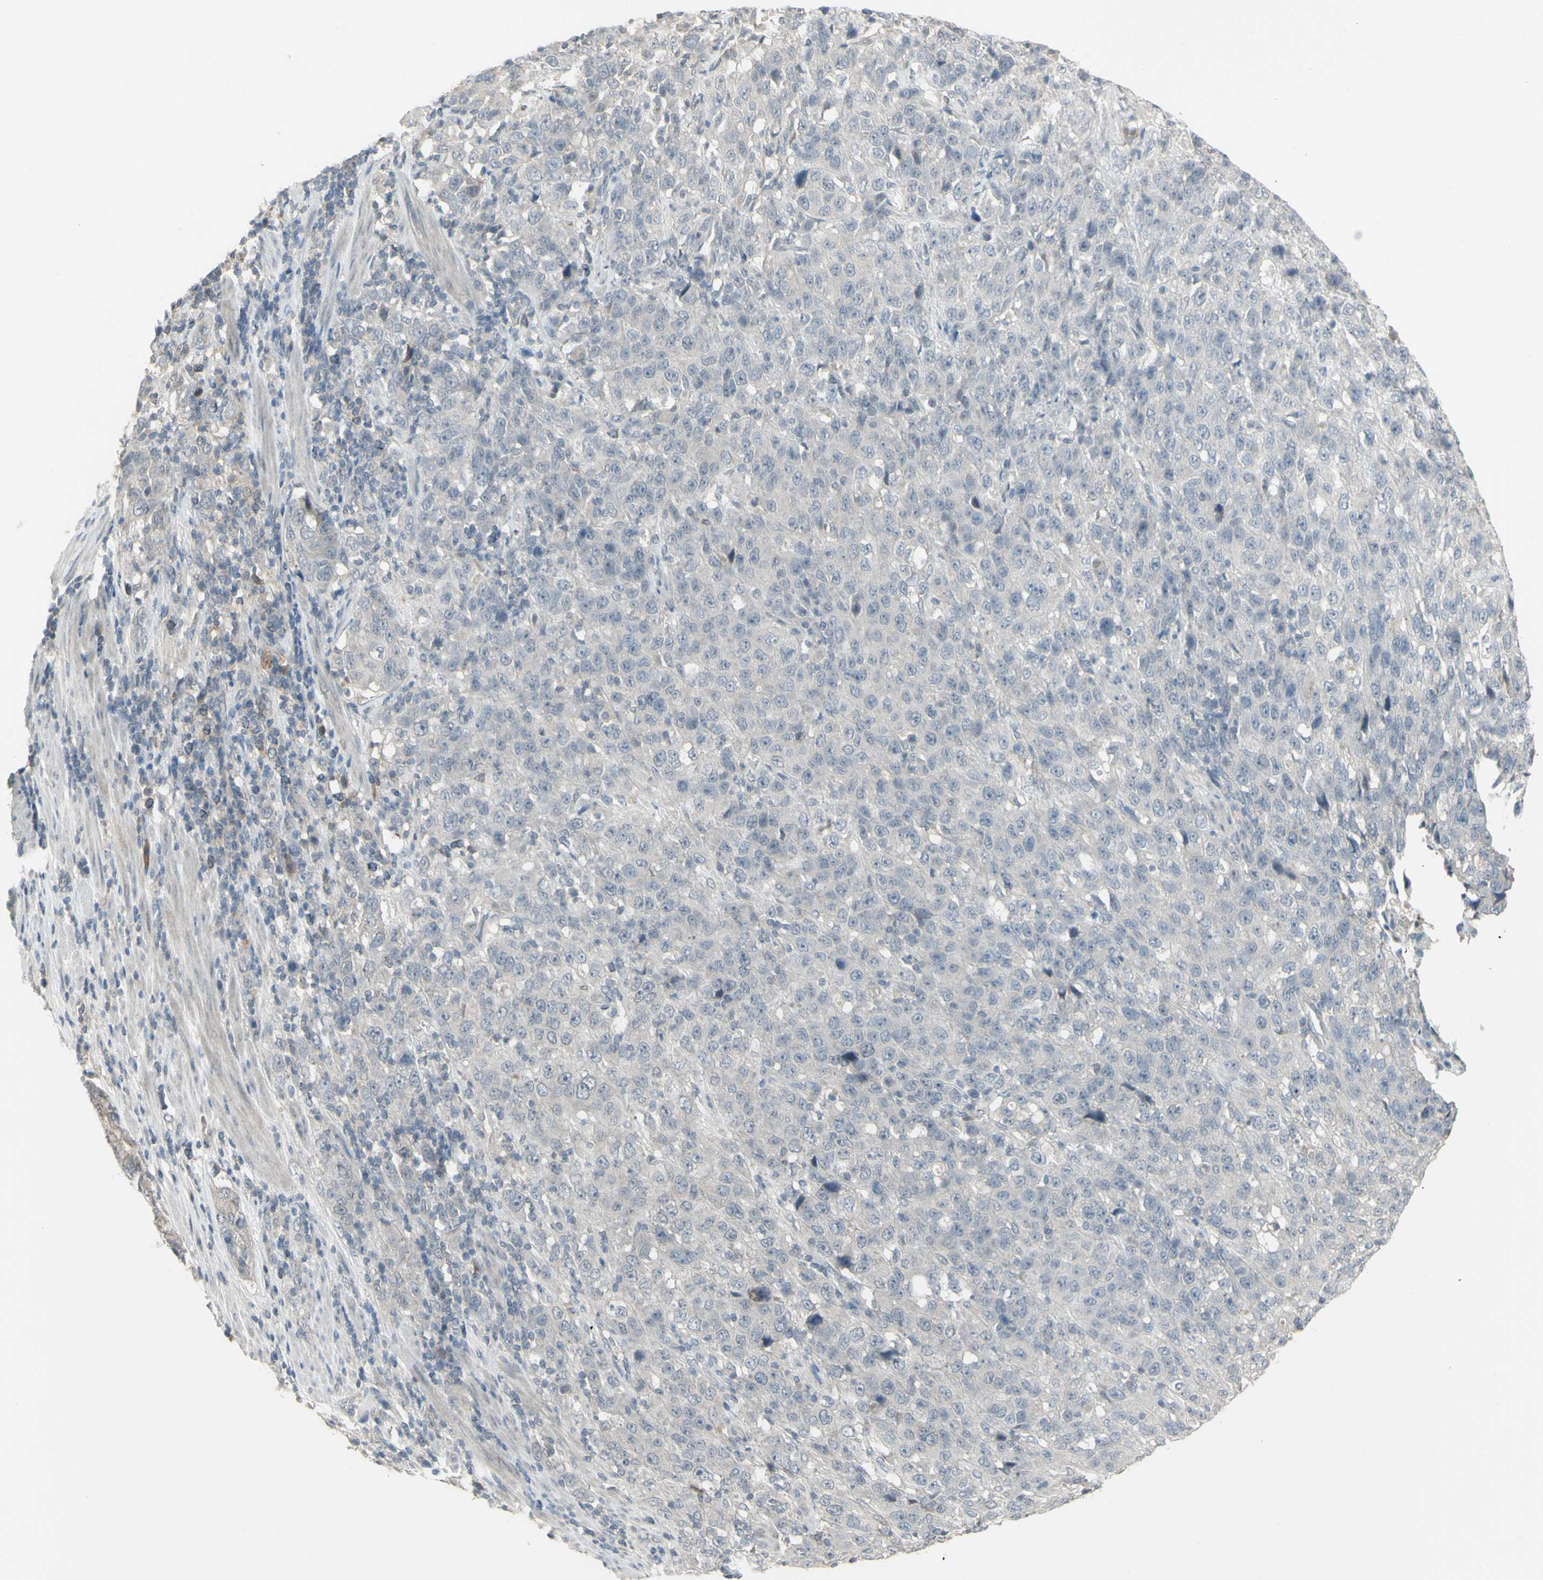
{"staining": {"intensity": "negative", "quantity": "none", "location": "none"}, "tissue": "stomach cancer", "cell_type": "Tumor cells", "image_type": "cancer", "snomed": [{"axis": "morphology", "description": "Normal tissue, NOS"}, {"axis": "morphology", "description": "Adenocarcinoma, NOS"}, {"axis": "topography", "description": "Stomach"}], "caption": "Adenocarcinoma (stomach) was stained to show a protein in brown. There is no significant positivity in tumor cells.", "gene": "PIAS4", "patient": {"sex": "male", "age": 48}}